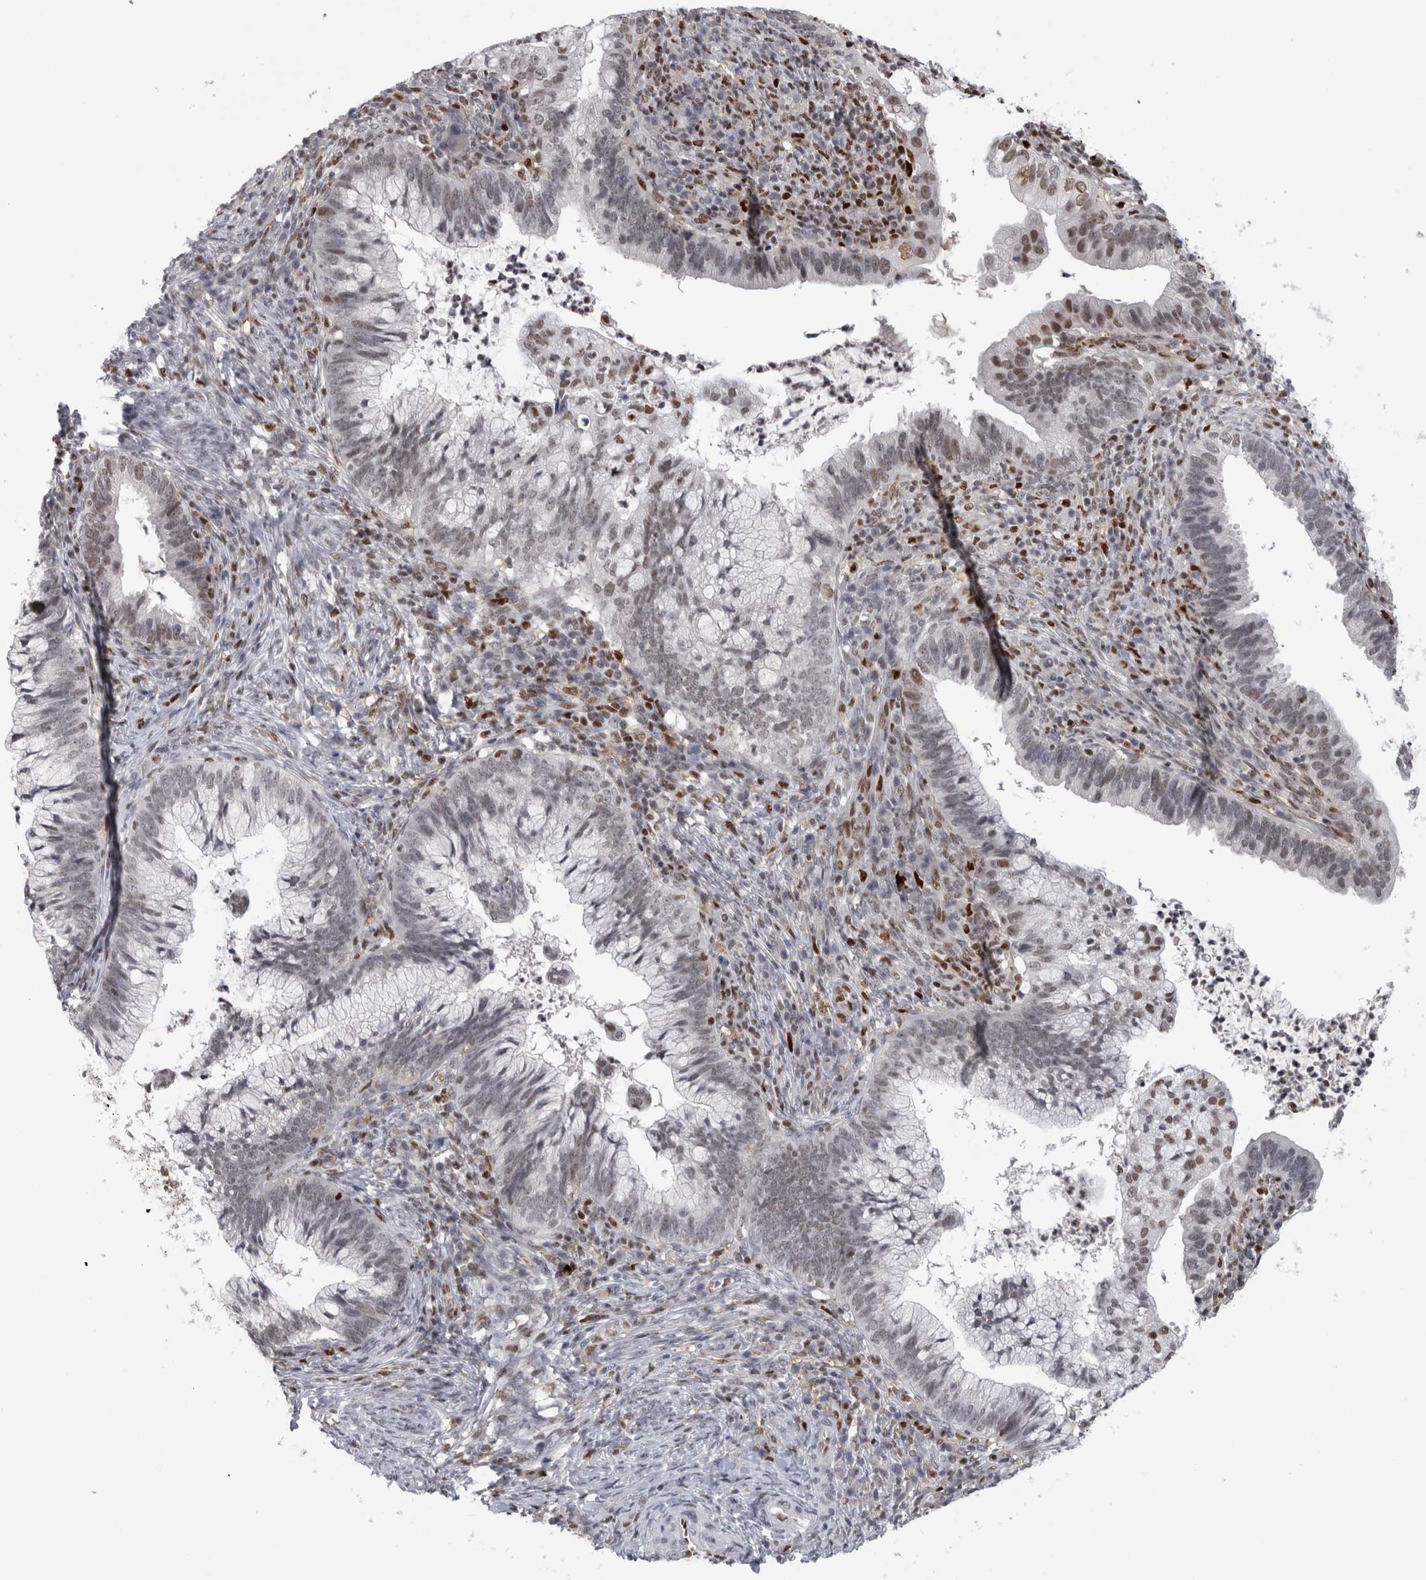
{"staining": {"intensity": "moderate", "quantity": "<25%", "location": "nuclear"}, "tissue": "cervical cancer", "cell_type": "Tumor cells", "image_type": "cancer", "snomed": [{"axis": "morphology", "description": "Adenocarcinoma, NOS"}, {"axis": "topography", "description": "Cervix"}], "caption": "Brown immunohistochemical staining in human cervical cancer (adenocarcinoma) exhibits moderate nuclear staining in about <25% of tumor cells.", "gene": "SRARP", "patient": {"sex": "female", "age": 36}}